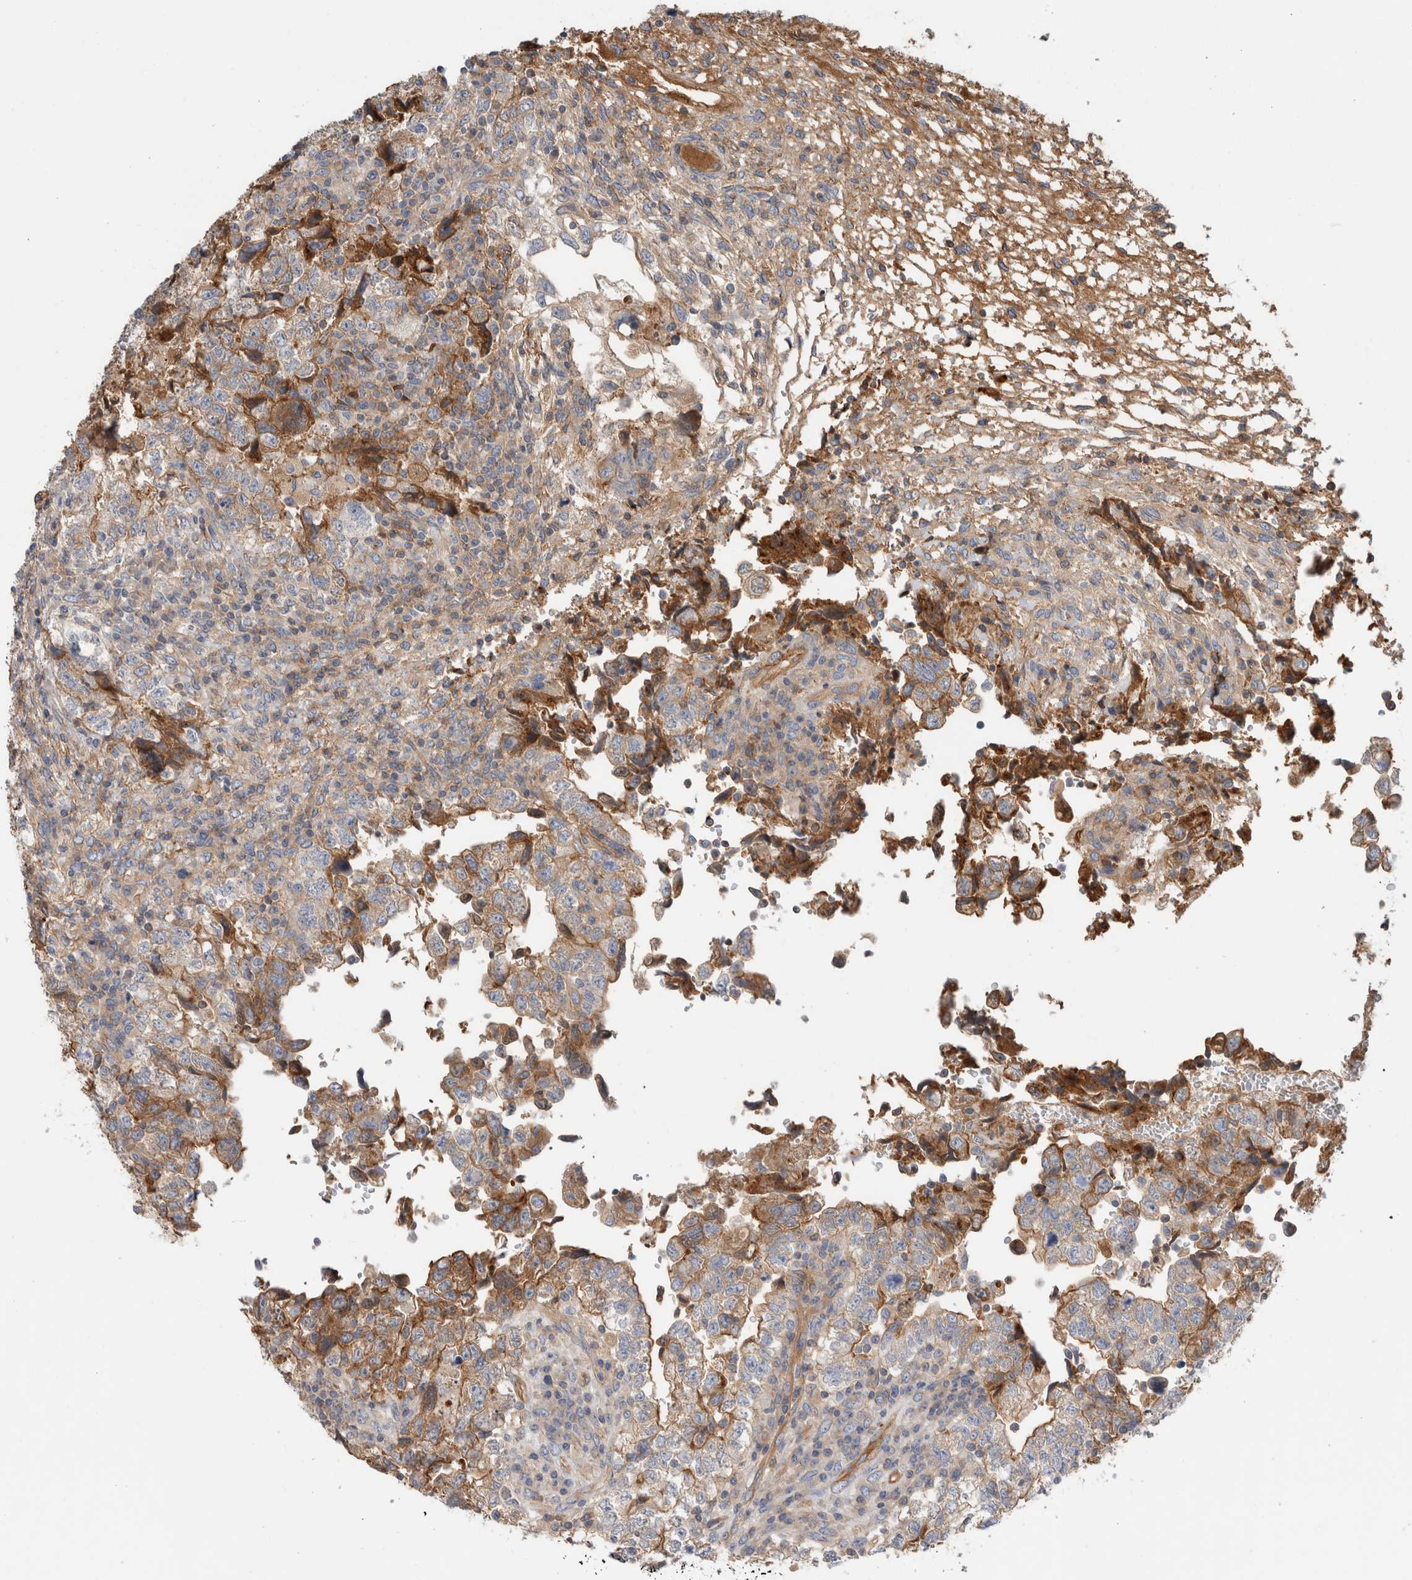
{"staining": {"intensity": "moderate", "quantity": "<25%", "location": "cytoplasmic/membranous"}, "tissue": "testis cancer", "cell_type": "Tumor cells", "image_type": "cancer", "snomed": [{"axis": "morphology", "description": "Normal tissue, NOS"}, {"axis": "morphology", "description": "Carcinoma, Embryonal, NOS"}, {"axis": "topography", "description": "Testis"}], "caption": "This is an image of immunohistochemistry staining of testis cancer, which shows moderate expression in the cytoplasmic/membranous of tumor cells.", "gene": "CFI", "patient": {"sex": "male", "age": 36}}